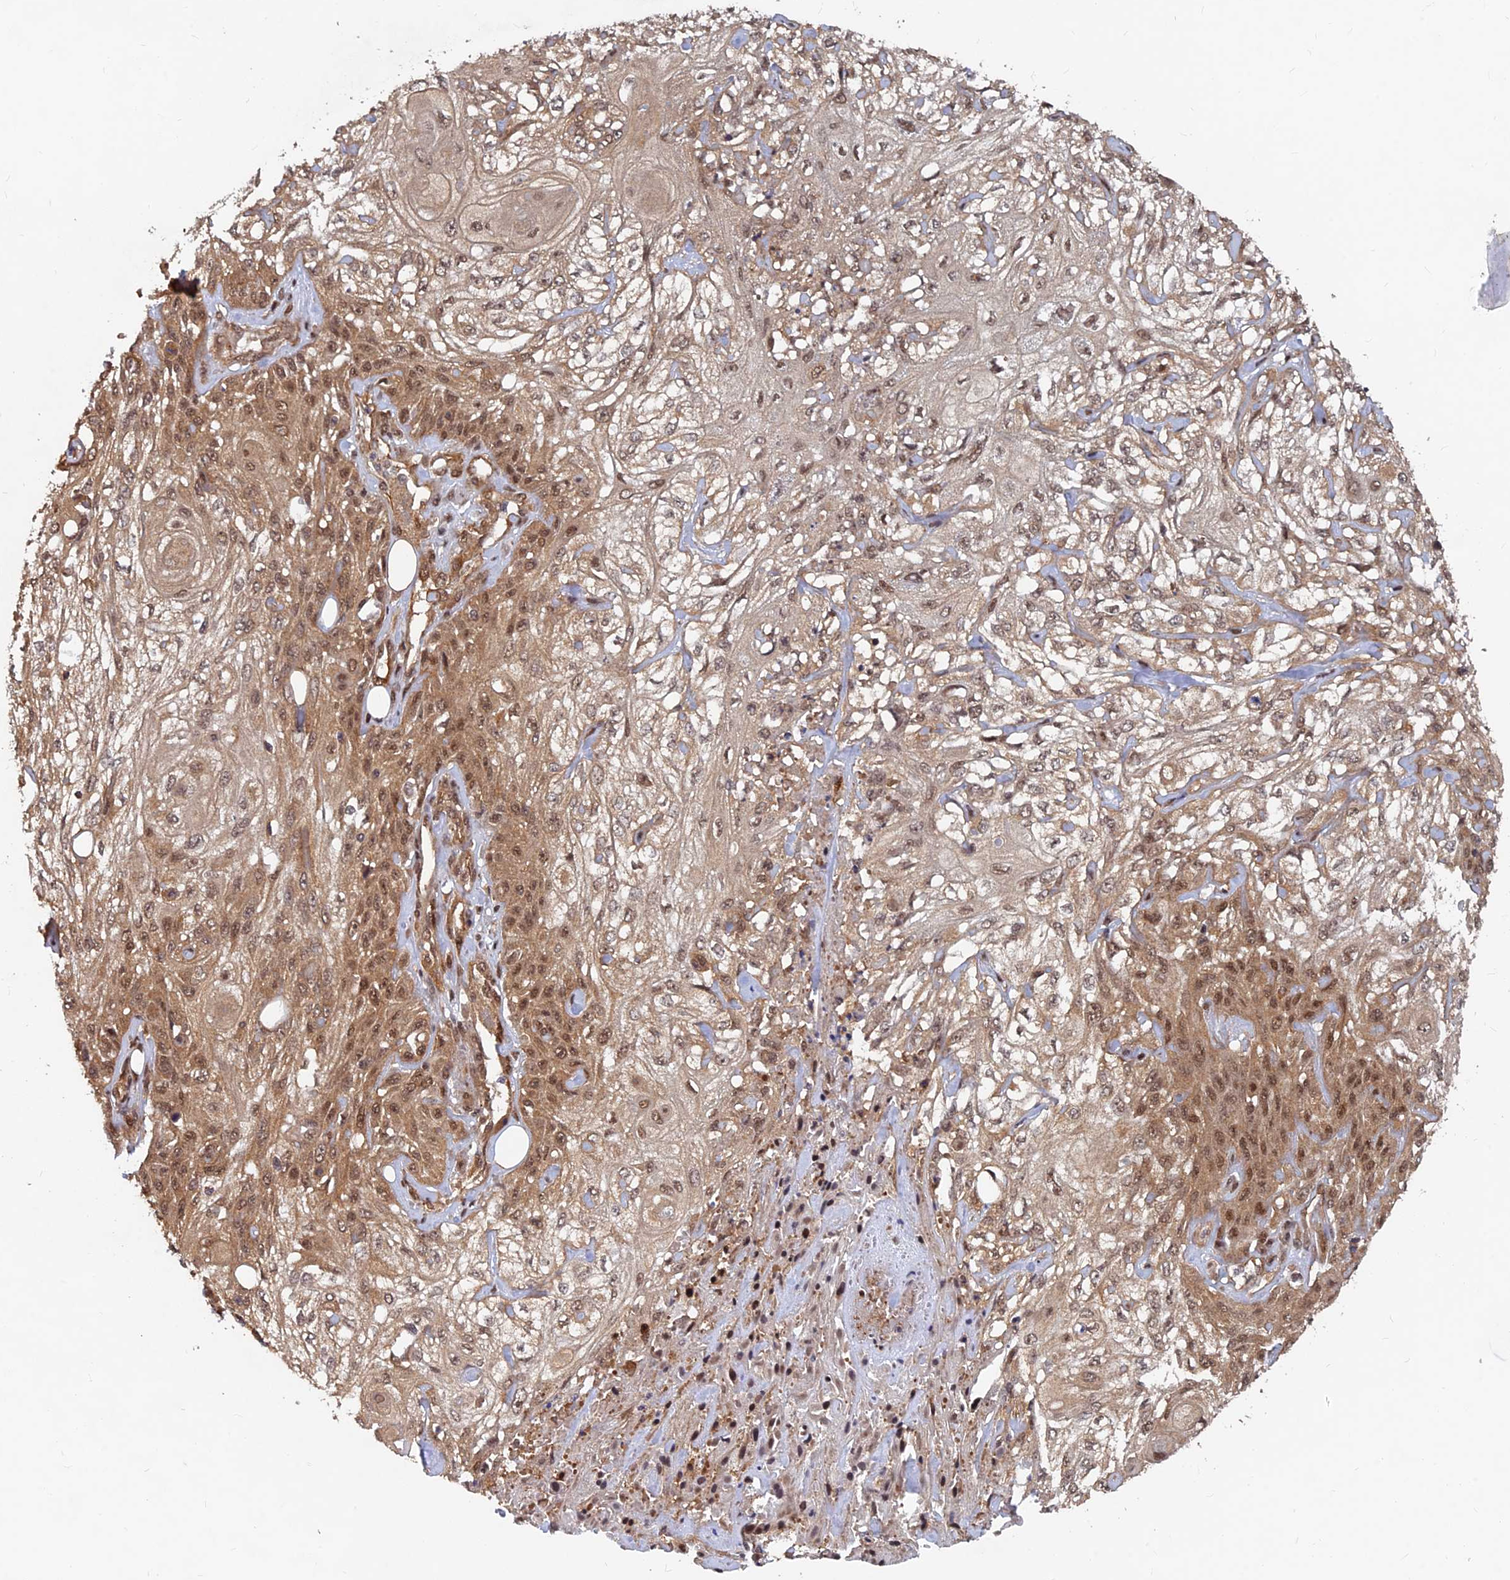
{"staining": {"intensity": "moderate", "quantity": ">75%", "location": "cytoplasmic/membranous,nuclear"}, "tissue": "skin cancer", "cell_type": "Tumor cells", "image_type": "cancer", "snomed": [{"axis": "morphology", "description": "Squamous cell carcinoma, NOS"}, {"axis": "morphology", "description": "Squamous cell carcinoma, metastatic, NOS"}, {"axis": "topography", "description": "Skin"}, {"axis": "topography", "description": "Lymph node"}], "caption": "A brown stain highlights moderate cytoplasmic/membranous and nuclear expression of a protein in human skin cancer (metastatic squamous cell carcinoma) tumor cells.", "gene": "FAM53C", "patient": {"sex": "male", "age": 75}}